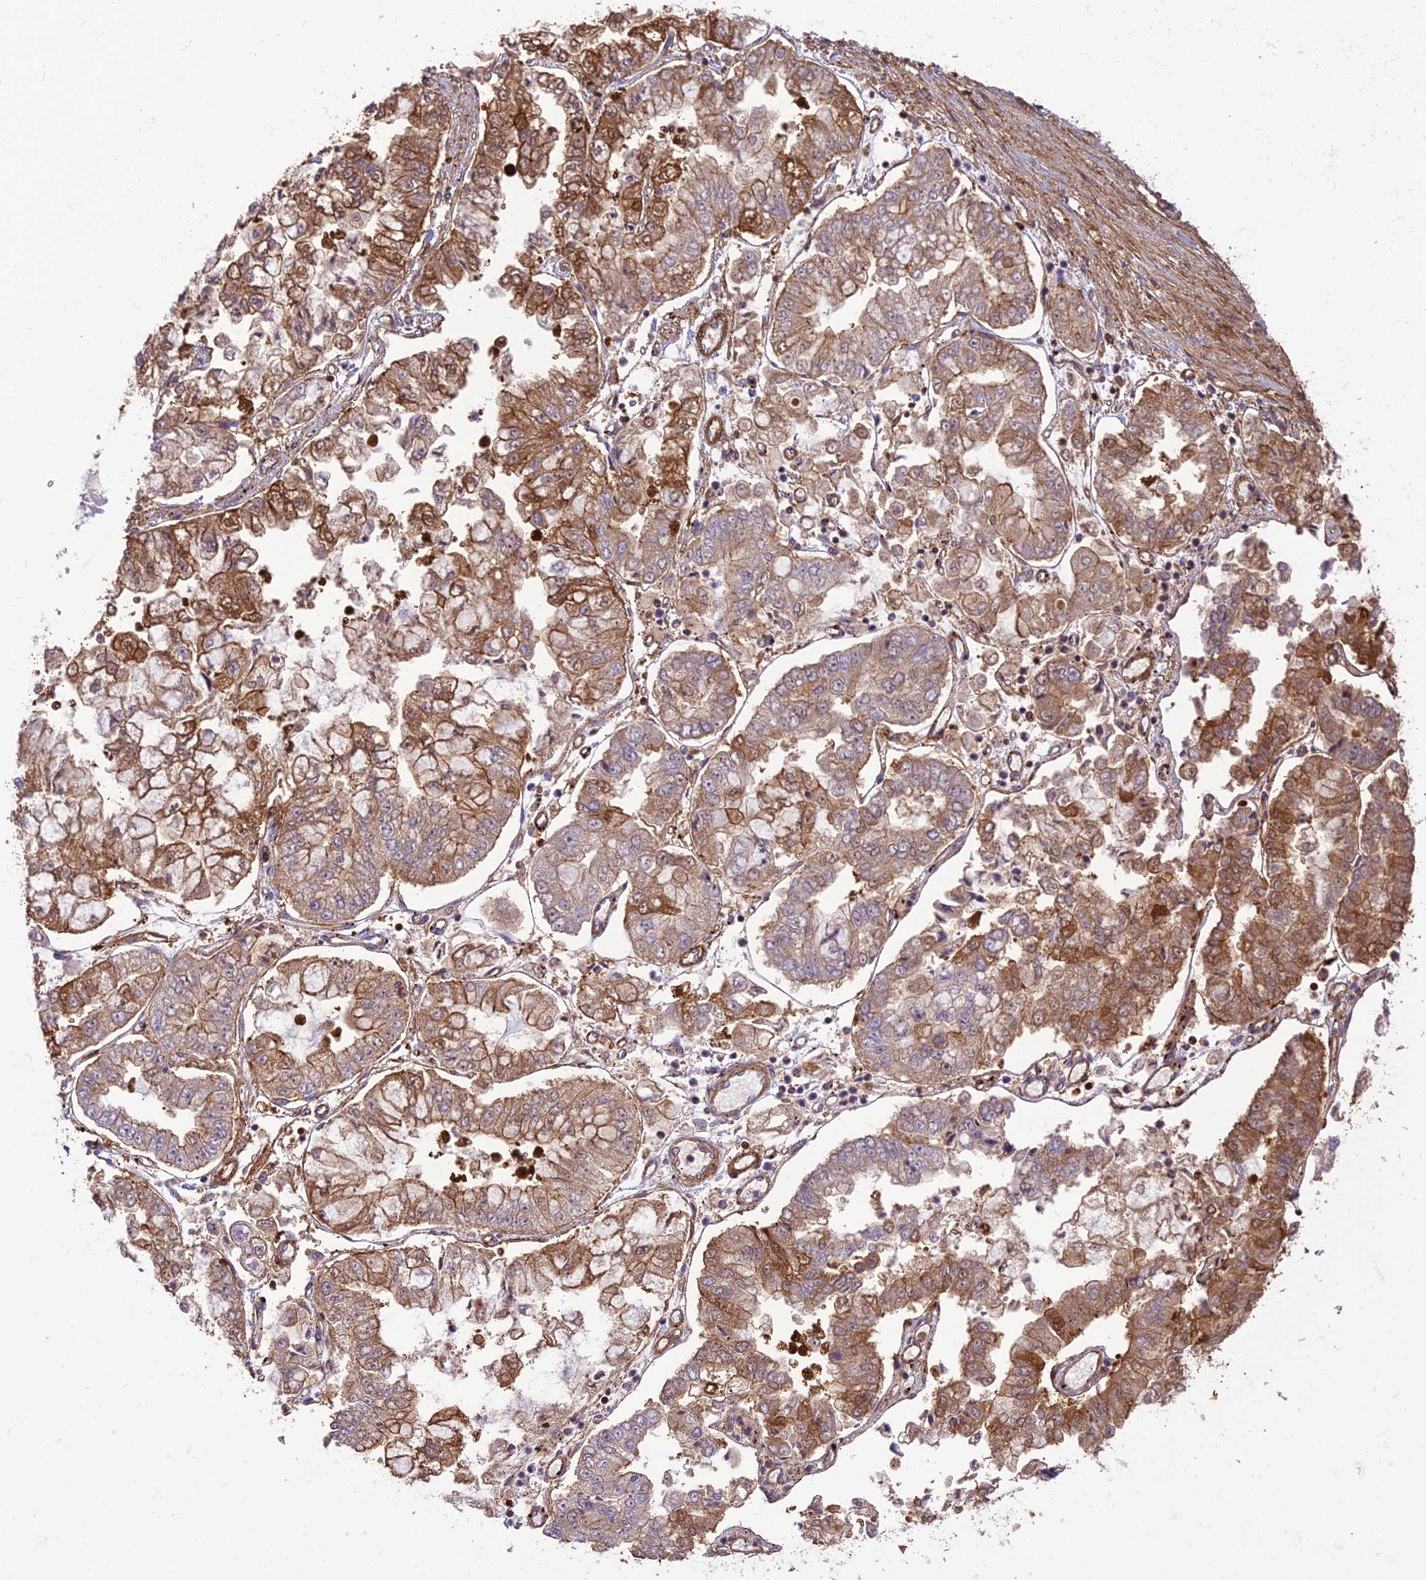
{"staining": {"intensity": "moderate", "quantity": ">75%", "location": "cytoplasmic/membranous"}, "tissue": "stomach cancer", "cell_type": "Tumor cells", "image_type": "cancer", "snomed": [{"axis": "morphology", "description": "Adenocarcinoma, NOS"}, {"axis": "topography", "description": "Stomach"}], "caption": "Moderate cytoplasmic/membranous positivity for a protein is identified in approximately >75% of tumor cells of stomach cancer using immunohistochemistry.", "gene": "HPSE2", "patient": {"sex": "male", "age": 76}}